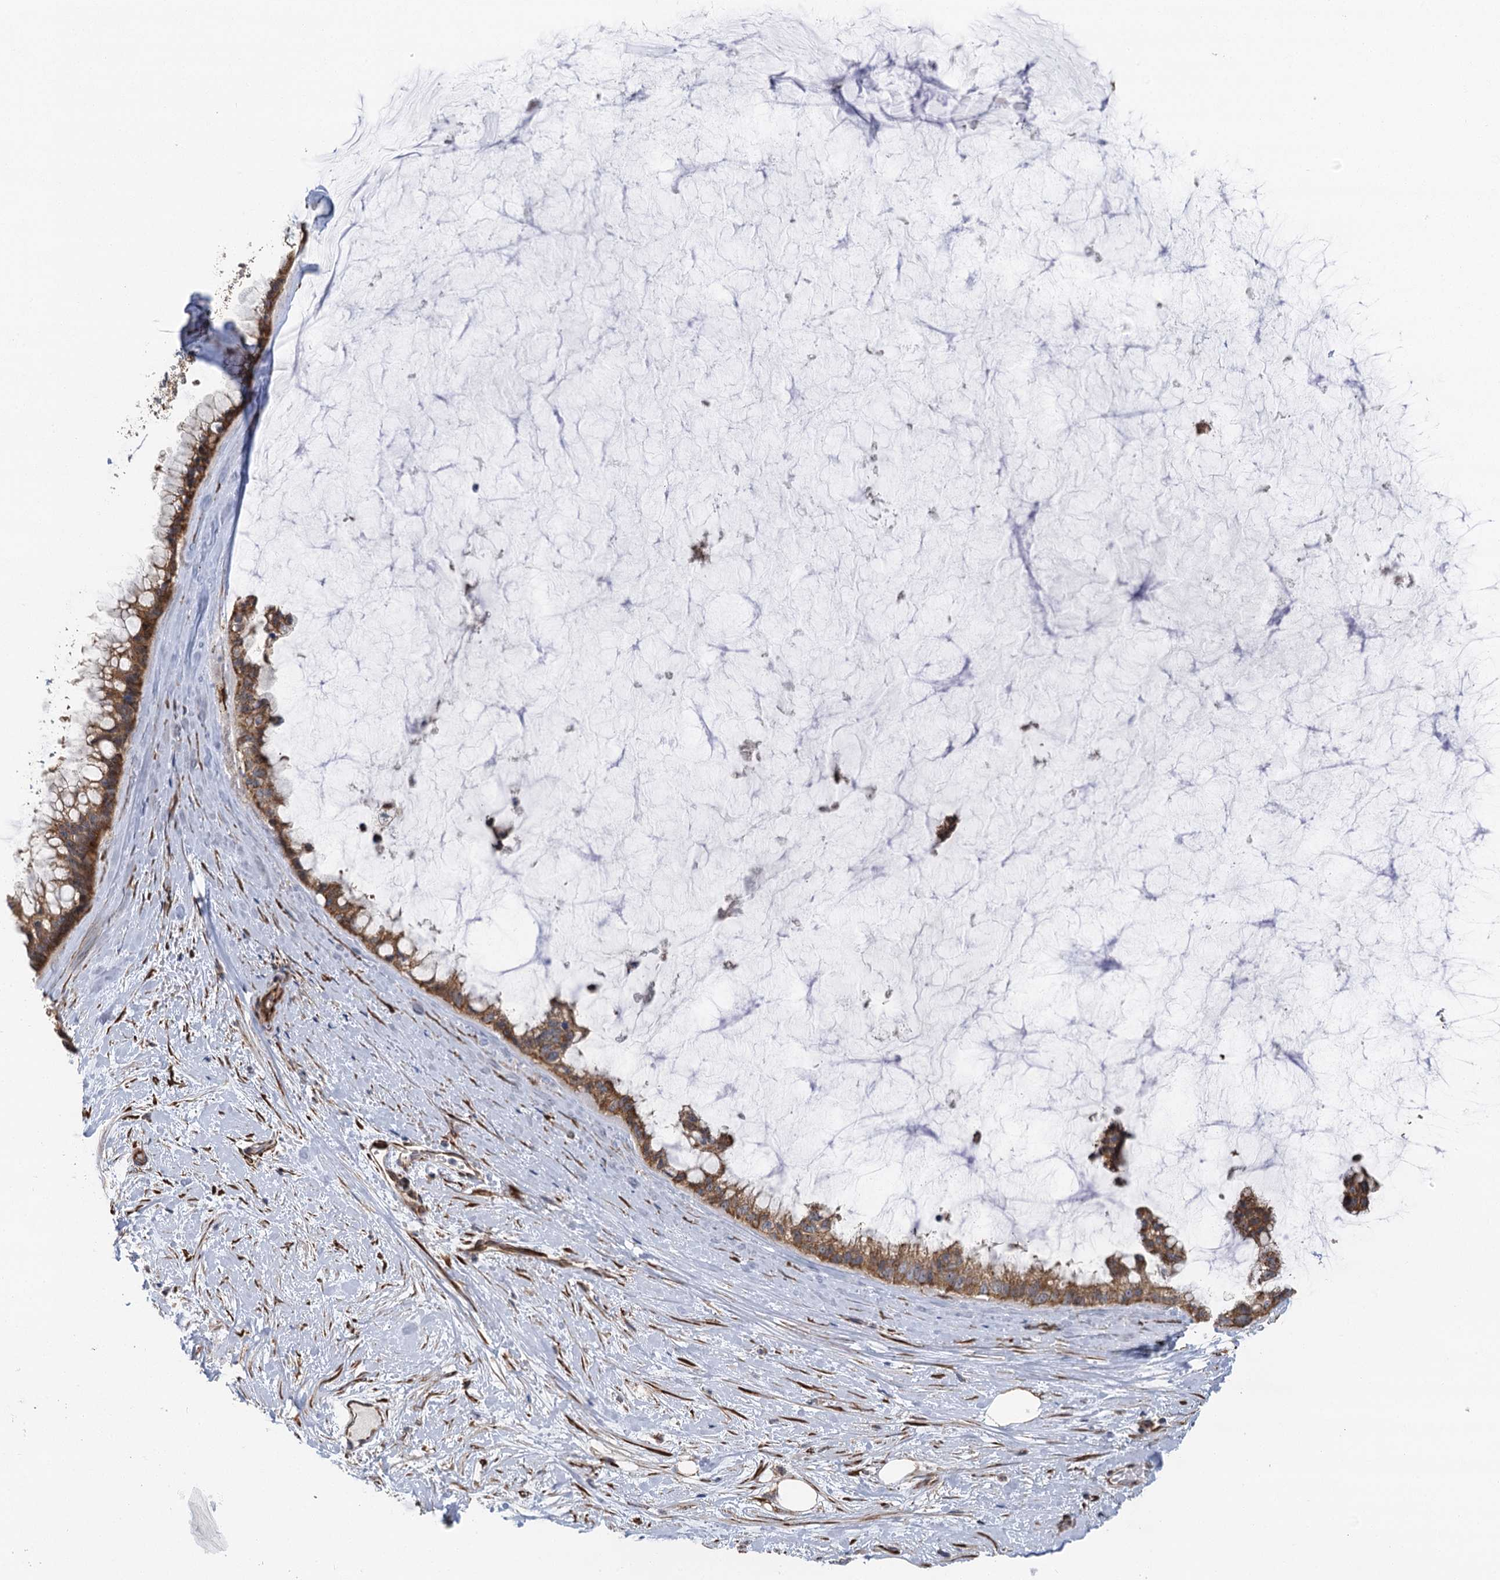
{"staining": {"intensity": "moderate", "quantity": ">75%", "location": "cytoplasmic/membranous"}, "tissue": "ovarian cancer", "cell_type": "Tumor cells", "image_type": "cancer", "snomed": [{"axis": "morphology", "description": "Cystadenocarcinoma, mucinous, NOS"}, {"axis": "topography", "description": "Ovary"}], "caption": "Ovarian mucinous cystadenocarcinoma tissue reveals moderate cytoplasmic/membranous positivity in about >75% of tumor cells, visualized by immunohistochemistry. Ihc stains the protein of interest in brown and the nuclei are stained blue.", "gene": "IL11RA", "patient": {"sex": "female", "age": 39}}